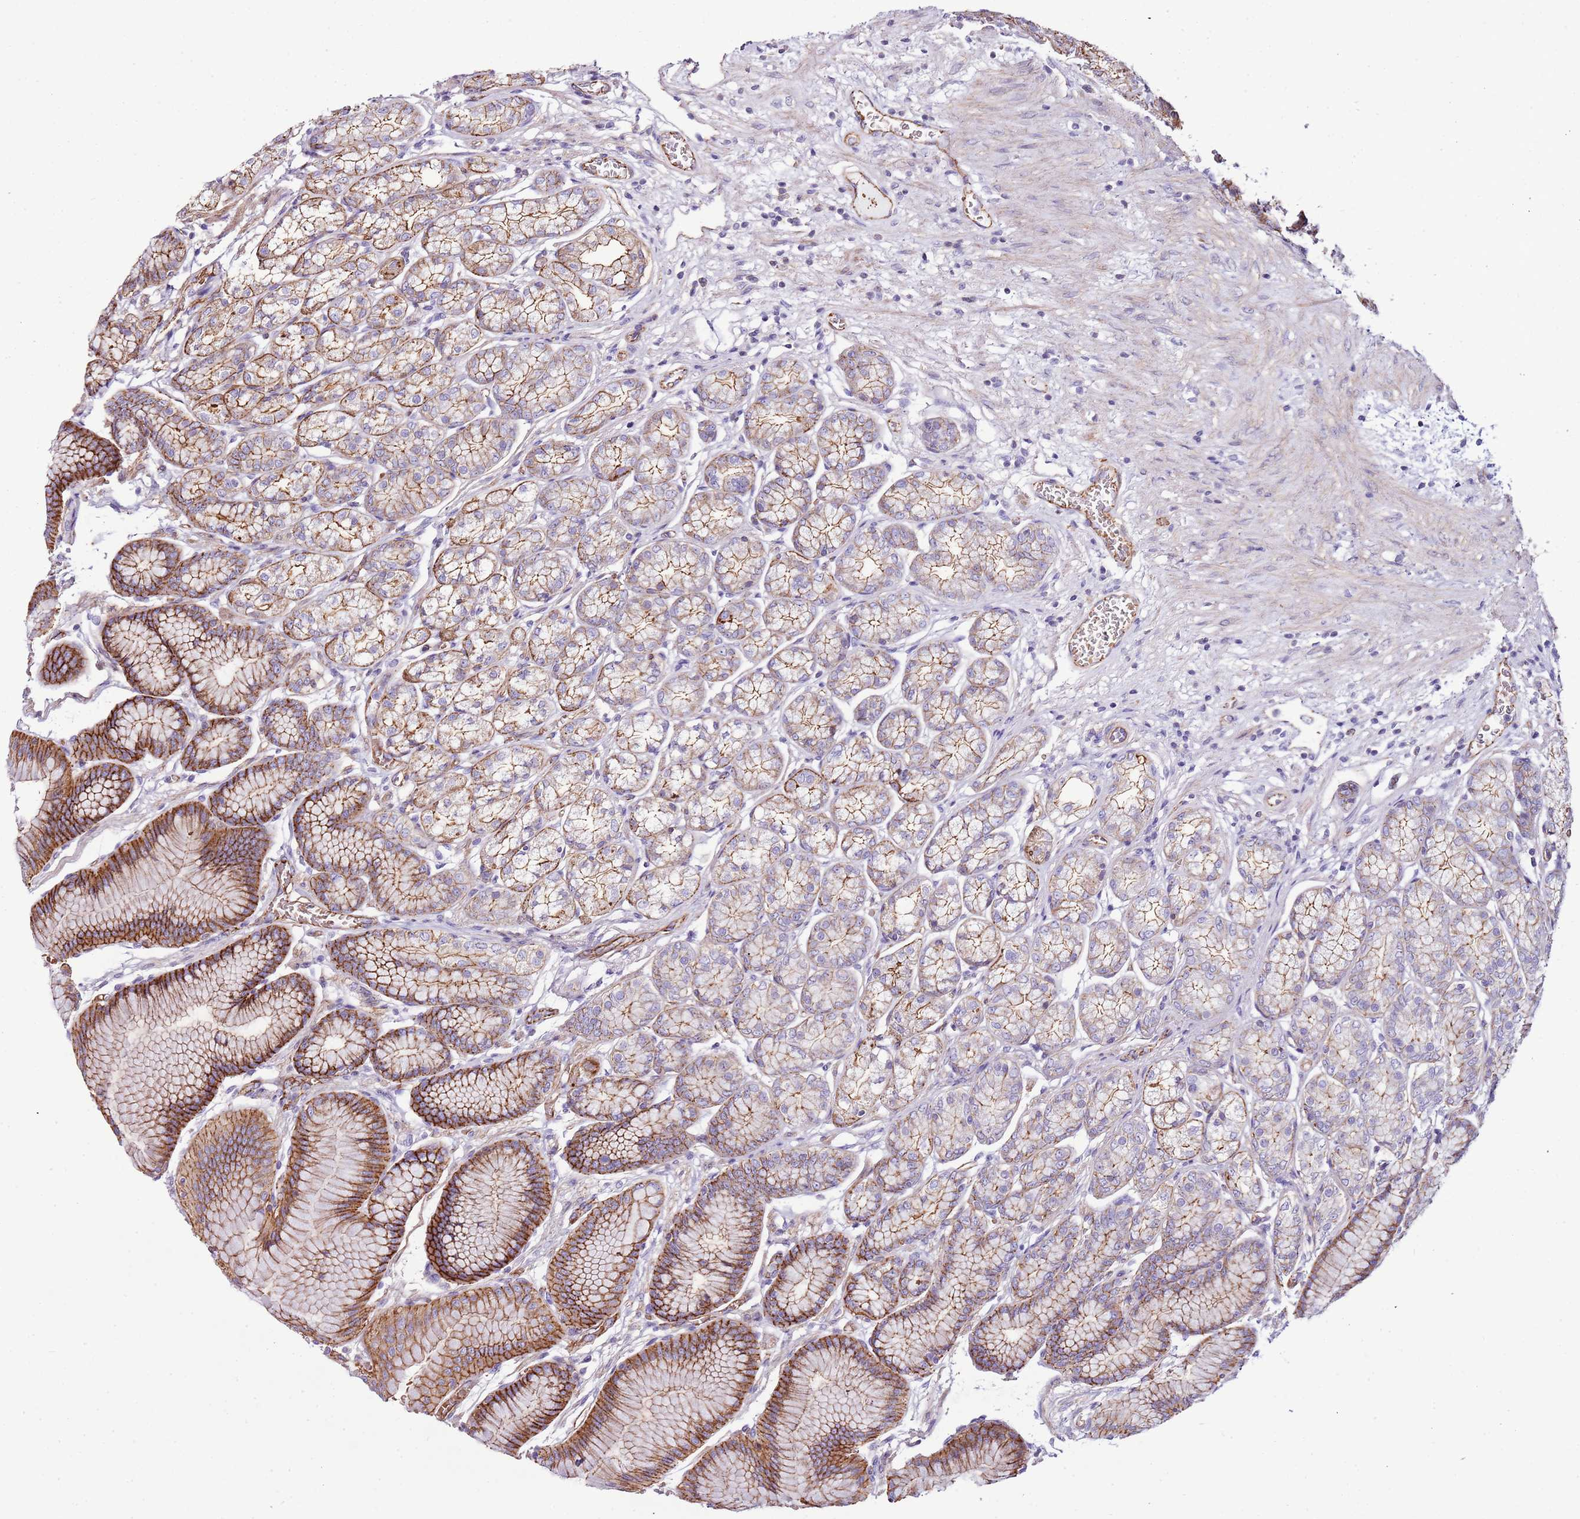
{"staining": {"intensity": "moderate", "quantity": ">75%", "location": "cytoplasmic/membranous"}, "tissue": "stomach", "cell_type": "Glandular cells", "image_type": "normal", "snomed": [{"axis": "morphology", "description": "Normal tissue, NOS"}, {"axis": "morphology", "description": "Adenocarcinoma, NOS"}, {"axis": "morphology", "description": "Adenocarcinoma, High grade"}, {"axis": "topography", "description": "Stomach, upper"}, {"axis": "topography", "description": "Stomach"}], "caption": "IHC micrograph of benign human stomach stained for a protein (brown), which shows medium levels of moderate cytoplasmic/membranous positivity in approximately >75% of glandular cells.", "gene": "GFRAL", "patient": {"sex": "female", "age": 65}}